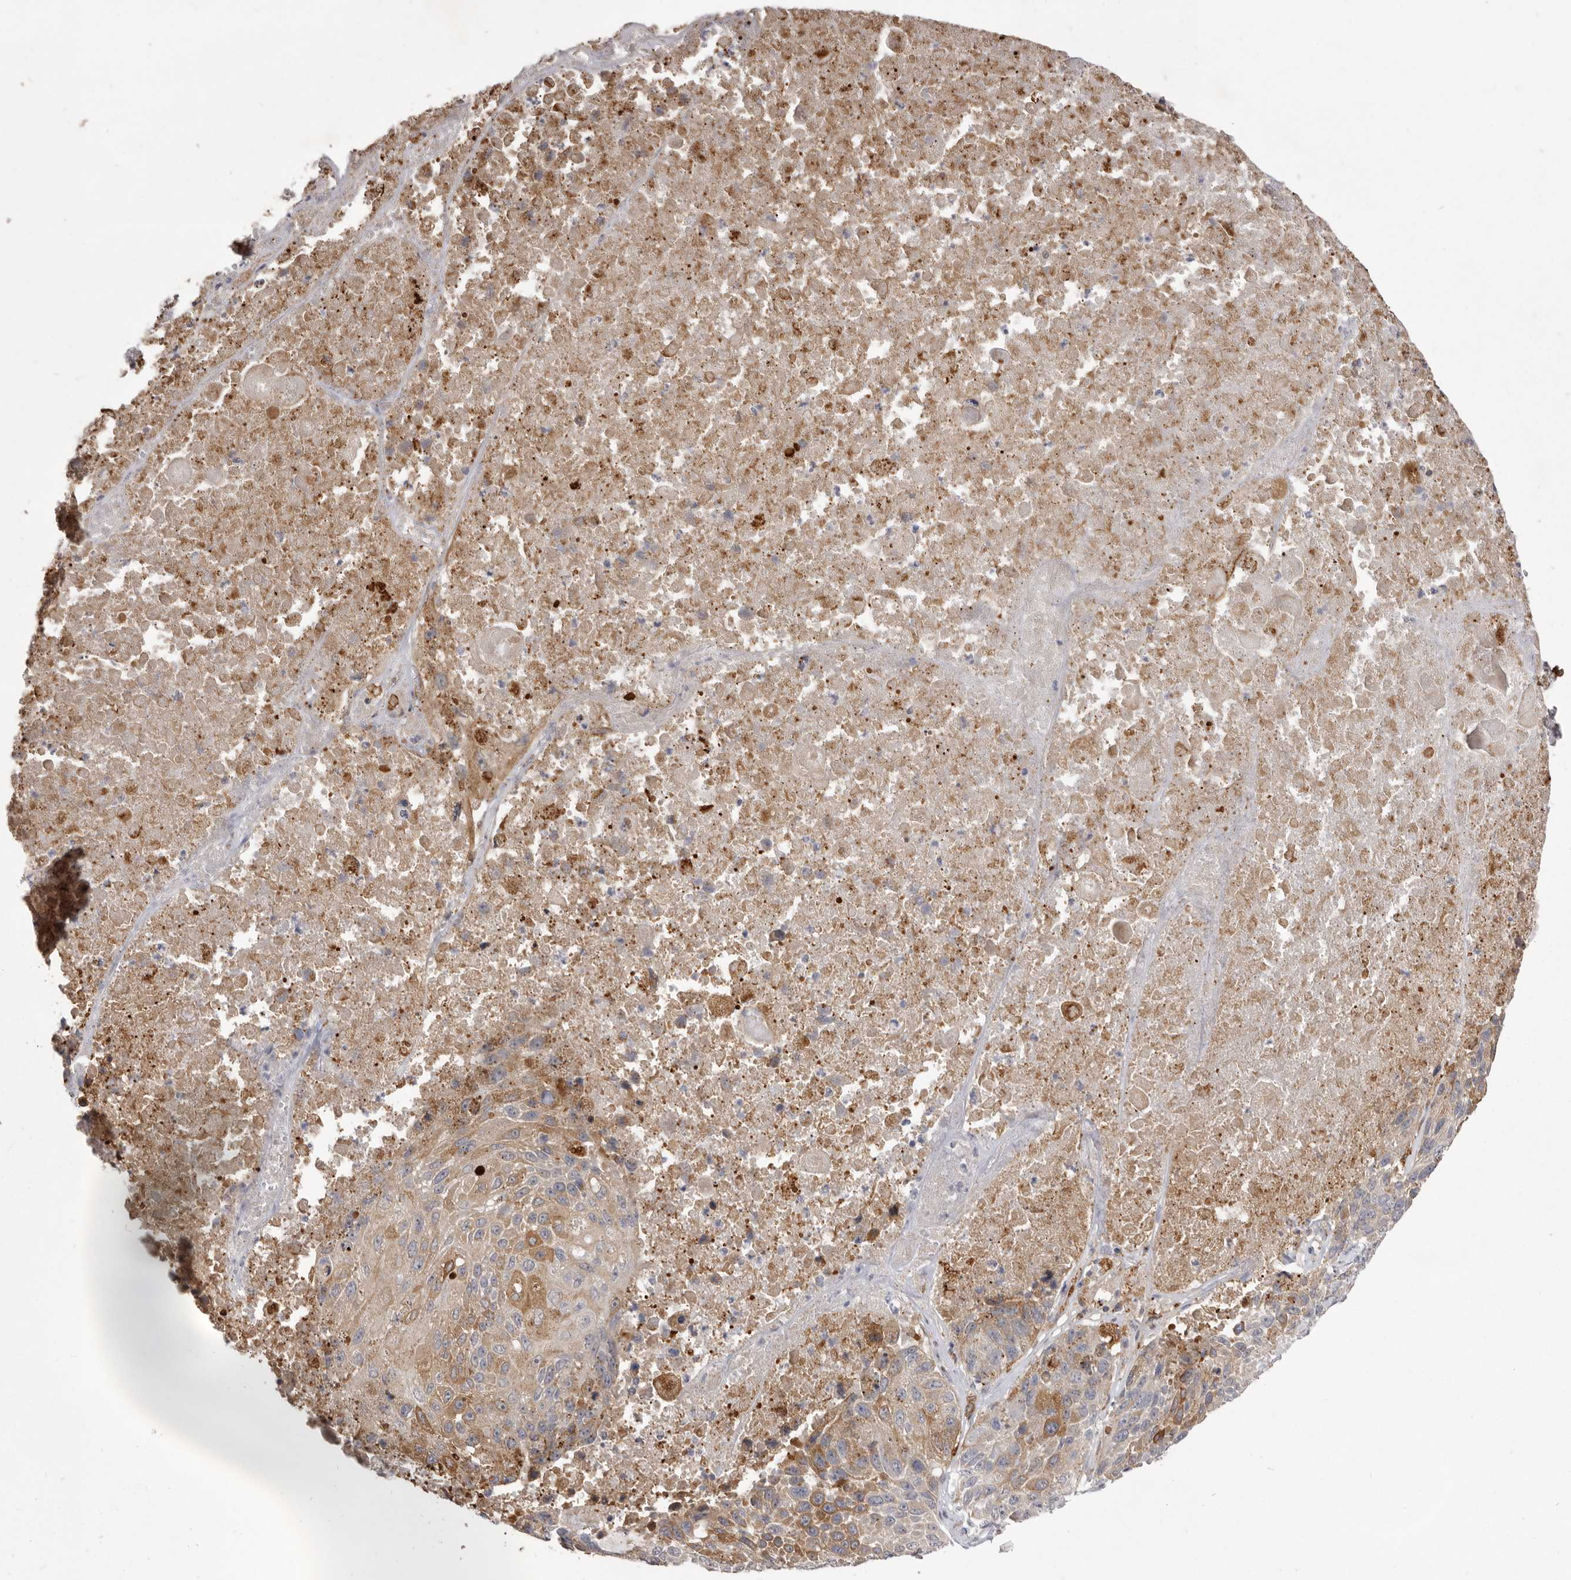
{"staining": {"intensity": "moderate", "quantity": ">75%", "location": "cytoplasmic/membranous"}, "tissue": "lung cancer", "cell_type": "Tumor cells", "image_type": "cancer", "snomed": [{"axis": "morphology", "description": "Squamous cell carcinoma, NOS"}, {"axis": "topography", "description": "Lung"}], "caption": "Protein analysis of lung cancer (squamous cell carcinoma) tissue demonstrates moderate cytoplasmic/membranous staining in approximately >75% of tumor cells. (Stains: DAB (3,3'-diaminobenzidine) in brown, nuclei in blue, Microscopy: brightfield microscopy at high magnification).", "gene": "VPS45", "patient": {"sex": "male", "age": 61}}